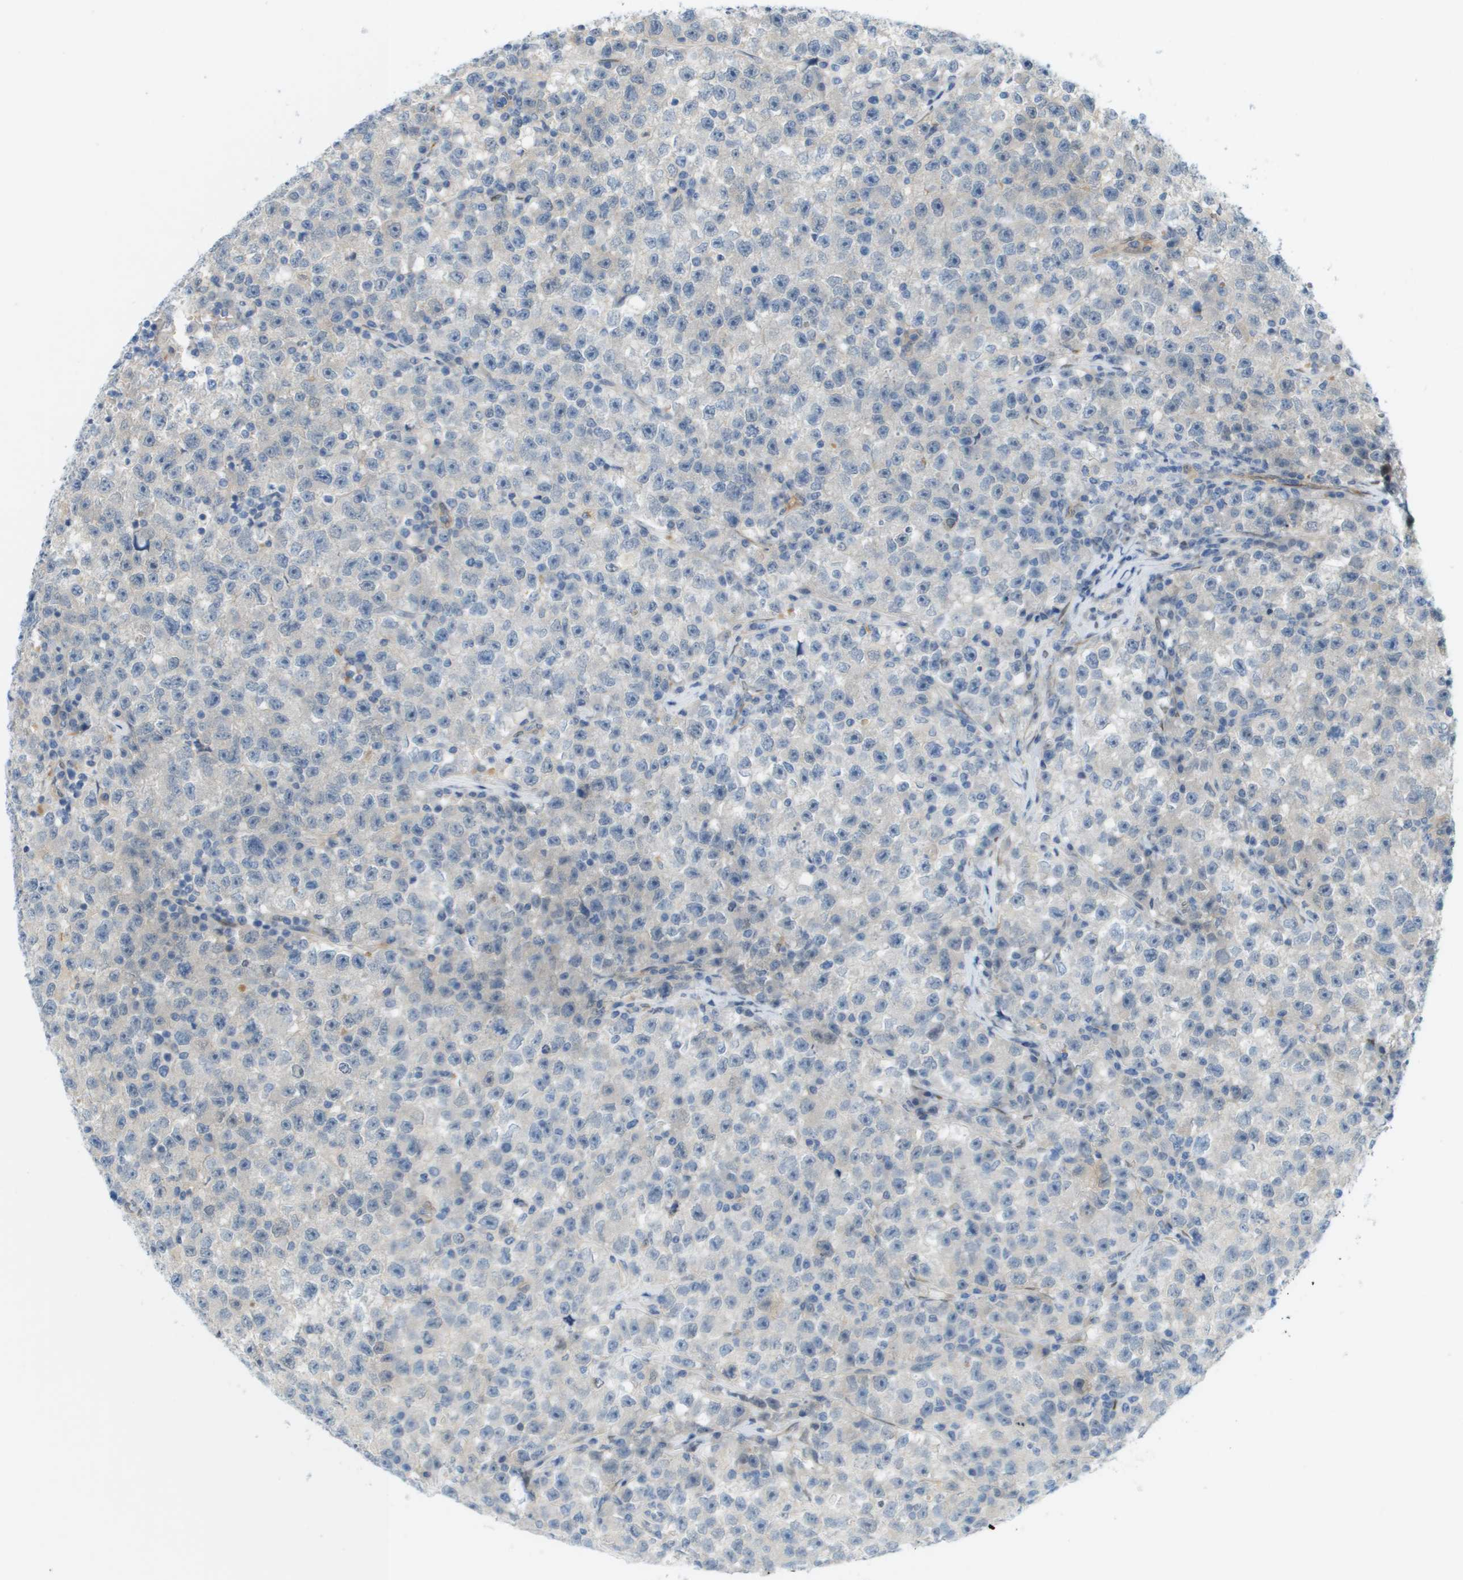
{"staining": {"intensity": "negative", "quantity": "none", "location": "none"}, "tissue": "testis cancer", "cell_type": "Tumor cells", "image_type": "cancer", "snomed": [{"axis": "morphology", "description": "Seminoma, NOS"}, {"axis": "topography", "description": "Testis"}], "caption": "This is an immunohistochemistry micrograph of human testis cancer (seminoma). There is no staining in tumor cells.", "gene": "CUL9", "patient": {"sex": "male", "age": 22}}